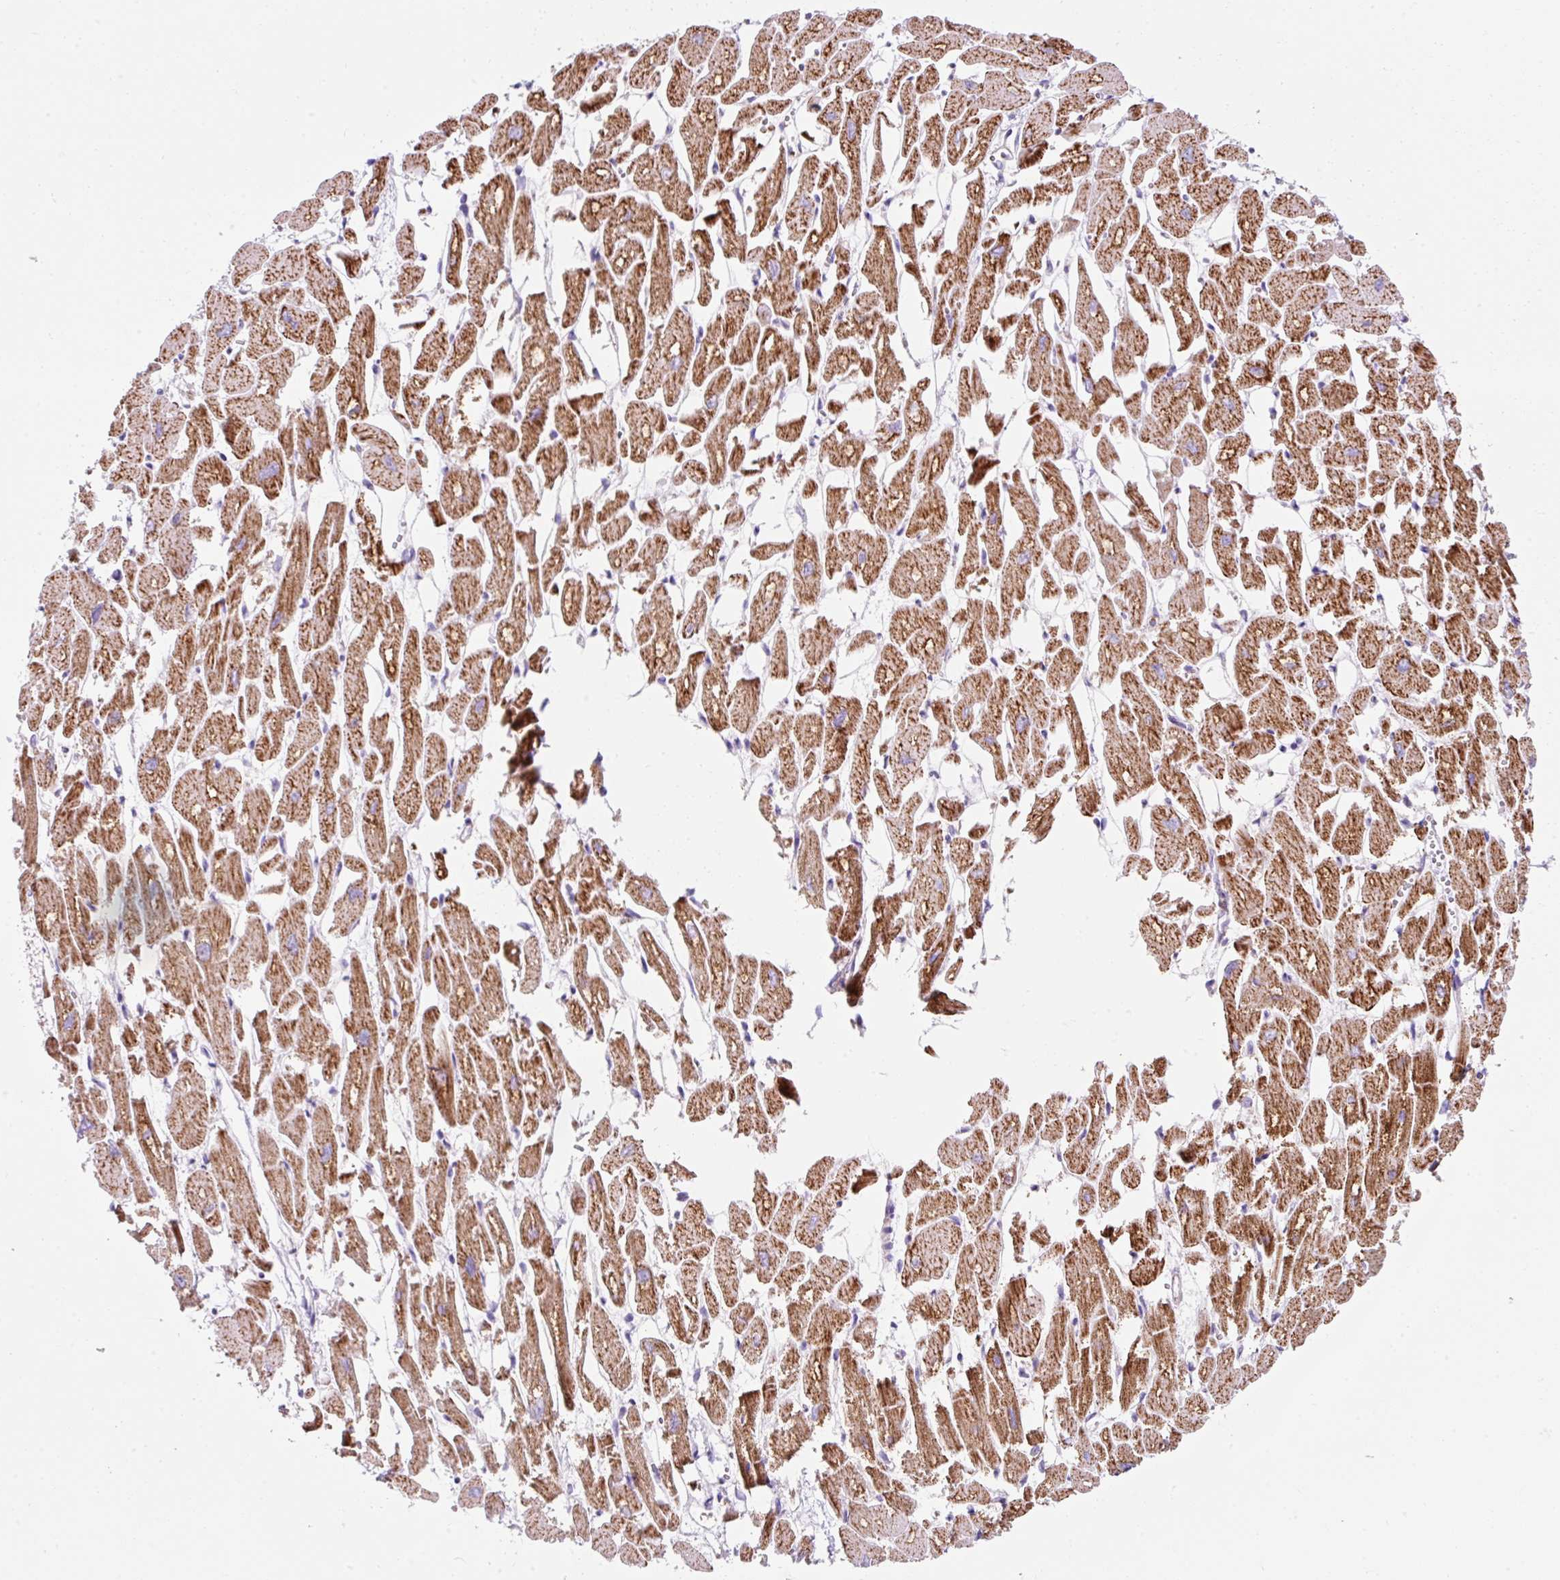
{"staining": {"intensity": "strong", "quantity": ">75%", "location": "cytoplasmic/membranous"}, "tissue": "heart muscle", "cell_type": "Cardiomyocytes", "image_type": "normal", "snomed": [{"axis": "morphology", "description": "Normal tissue, NOS"}, {"axis": "topography", "description": "Heart"}], "caption": "An IHC photomicrograph of benign tissue is shown. Protein staining in brown highlights strong cytoplasmic/membranous positivity in heart muscle within cardiomyocytes. The protein is shown in brown color, while the nuclei are stained blue.", "gene": "PLPP2", "patient": {"sex": "male", "age": 54}}